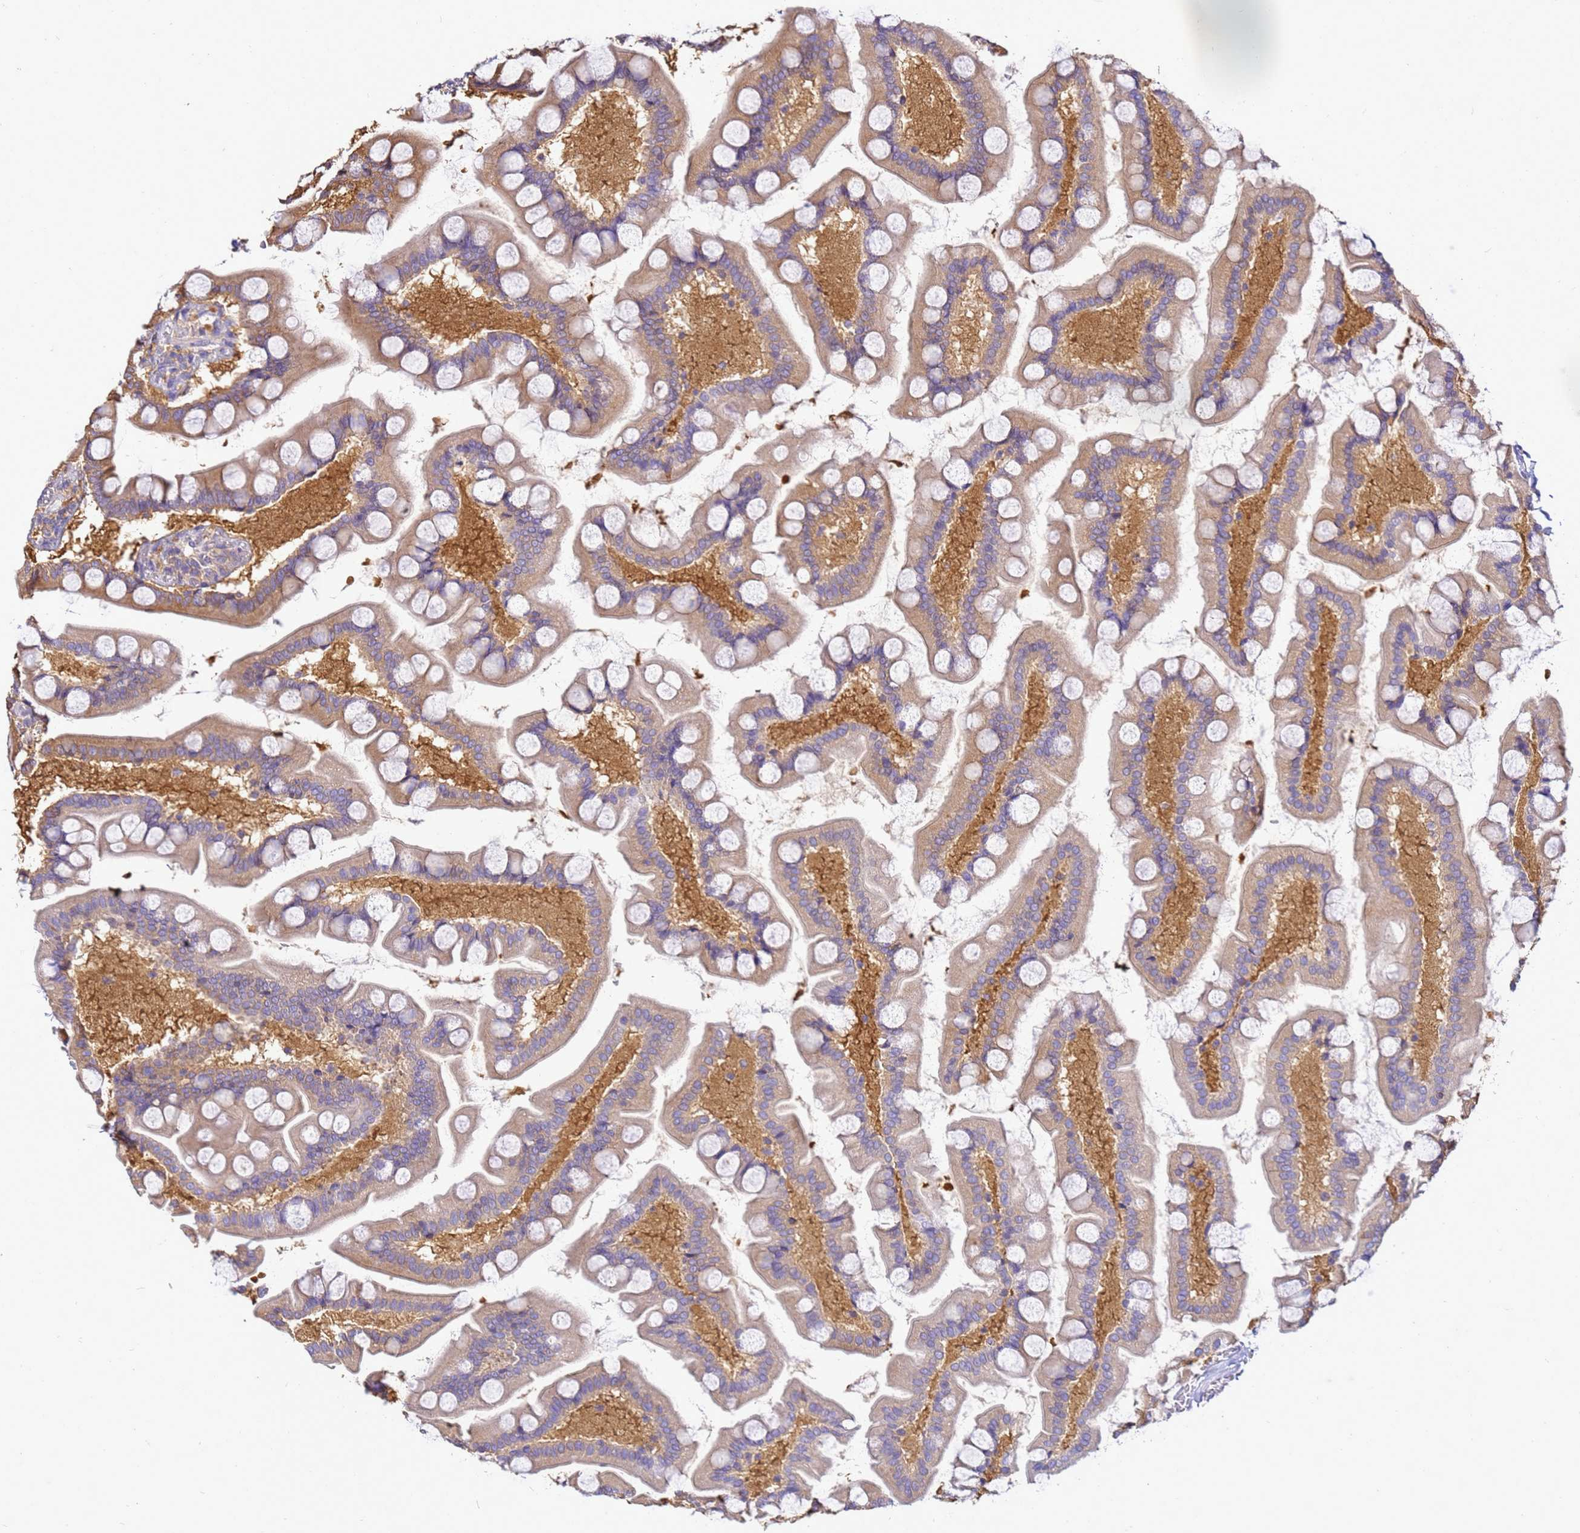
{"staining": {"intensity": "moderate", "quantity": "25%-75%", "location": "cytoplasmic/membranous"}, "tissue": "small intestine", "cell_type": "Glandular cells", "image_type": "normal", "snomed": [{"axis": "morphology", "description": "Normal tissue, NOS"}, {"axis": "topography", "description": "Small intestine"}], "caption": "Protein expression analysis of unremarkable small intestine shows moderate cytoplasmic/membranous staining in about 25%-75% of glandular cells.", "gene": "NARS1", "patient": {"sex": "male", "age": 41}}